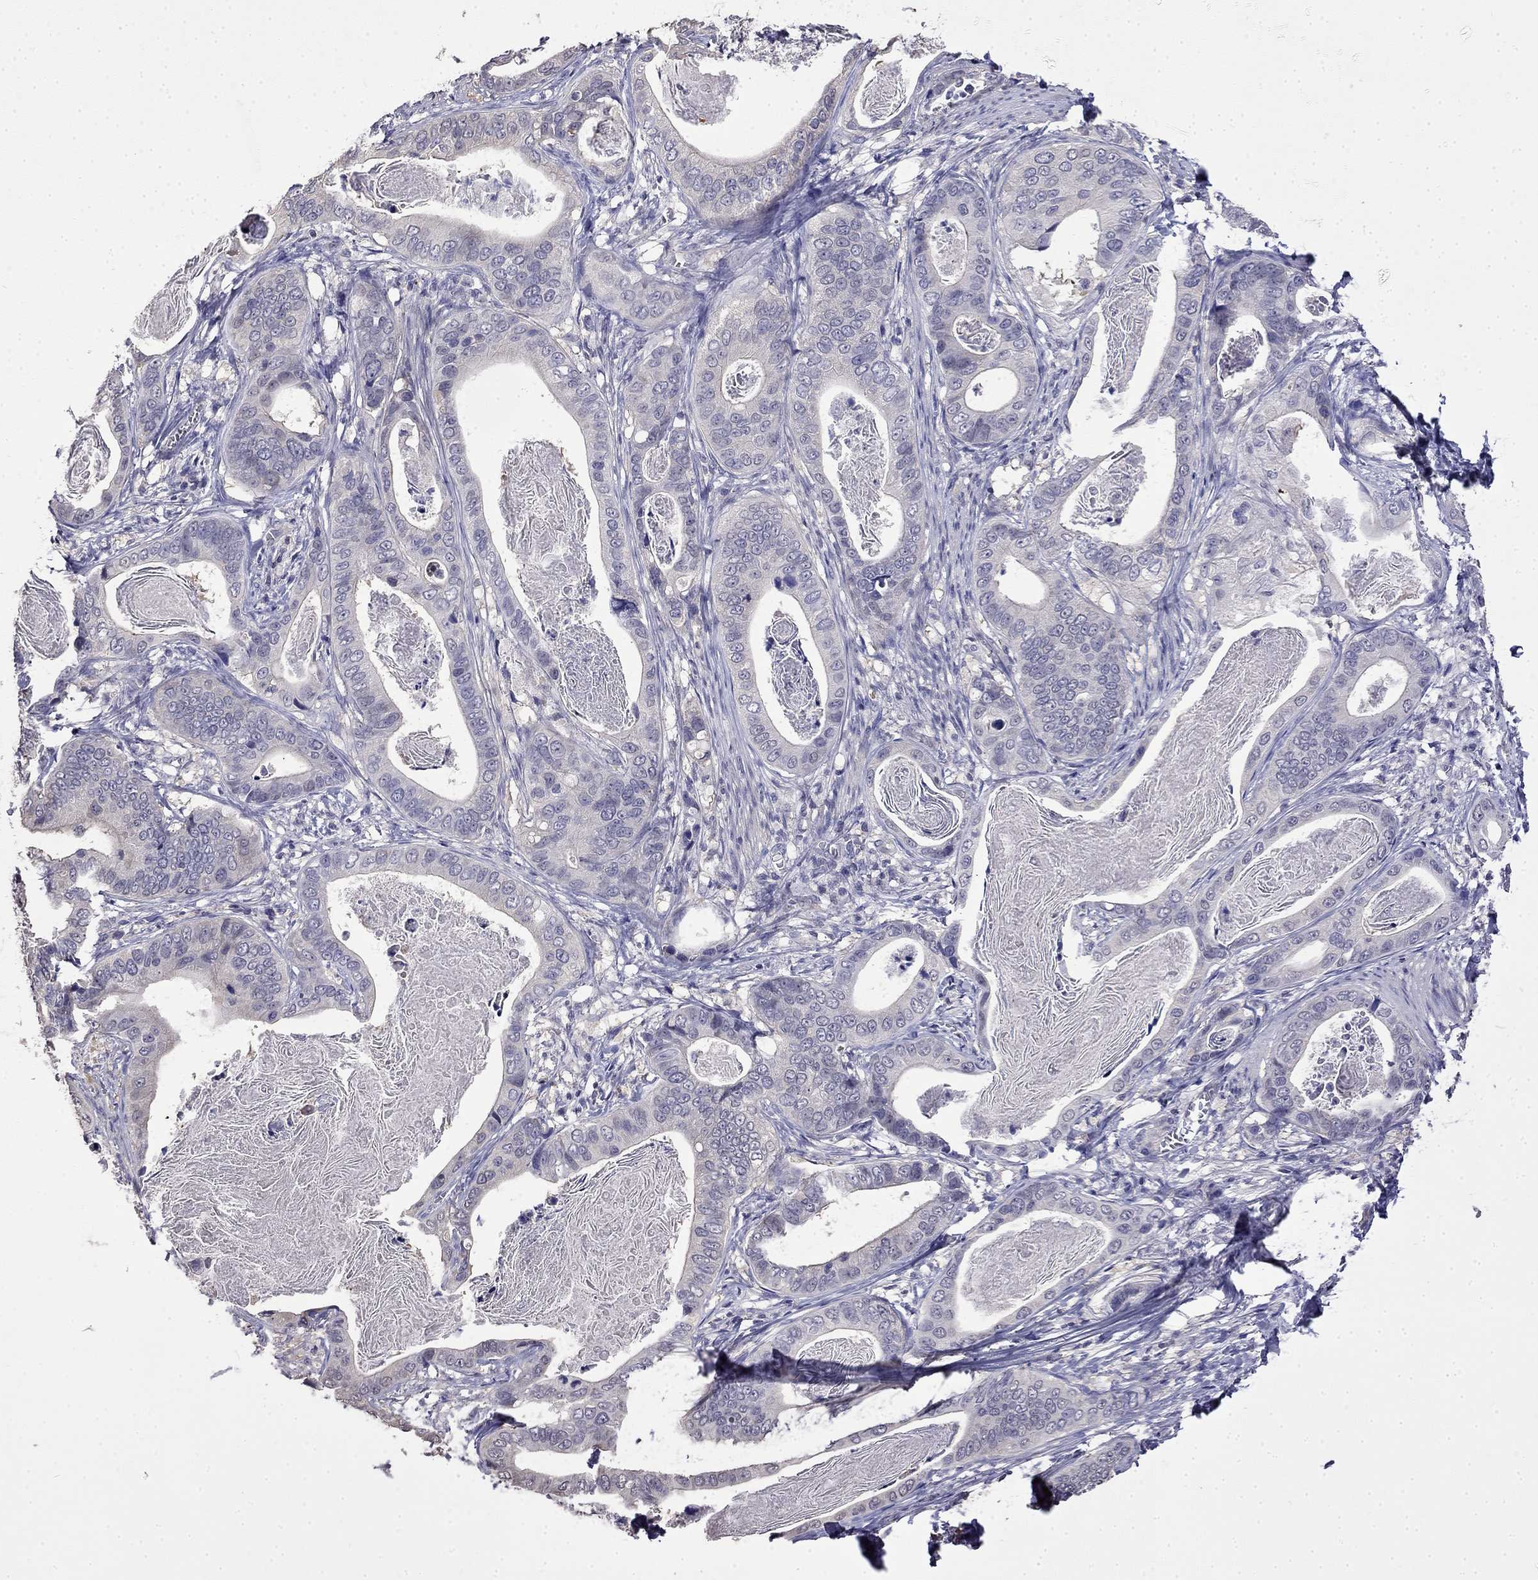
{"staining": {"intensity": "negative", "quantity": "none", "location": "none"}, "tissue": "stomach cancer", "cell_type": "Tumor cells", "image_type": "cancer", "snomed": [{"axis": "morphology", "description": "Adenocarcinoma, NOS"}, {"axis": "topography", "description": "Stomach"}], "caption": "High magnification brightfield microscopy of stomach adenocarcinoma stained with DAB (3,3'-diaminobenzidine) (brown) and counterstained with hematoxylin (blue): tumor cells show no significant positivity.", "gene": "GUCA1B", "patient": {"sex": "male", "age": 84}}